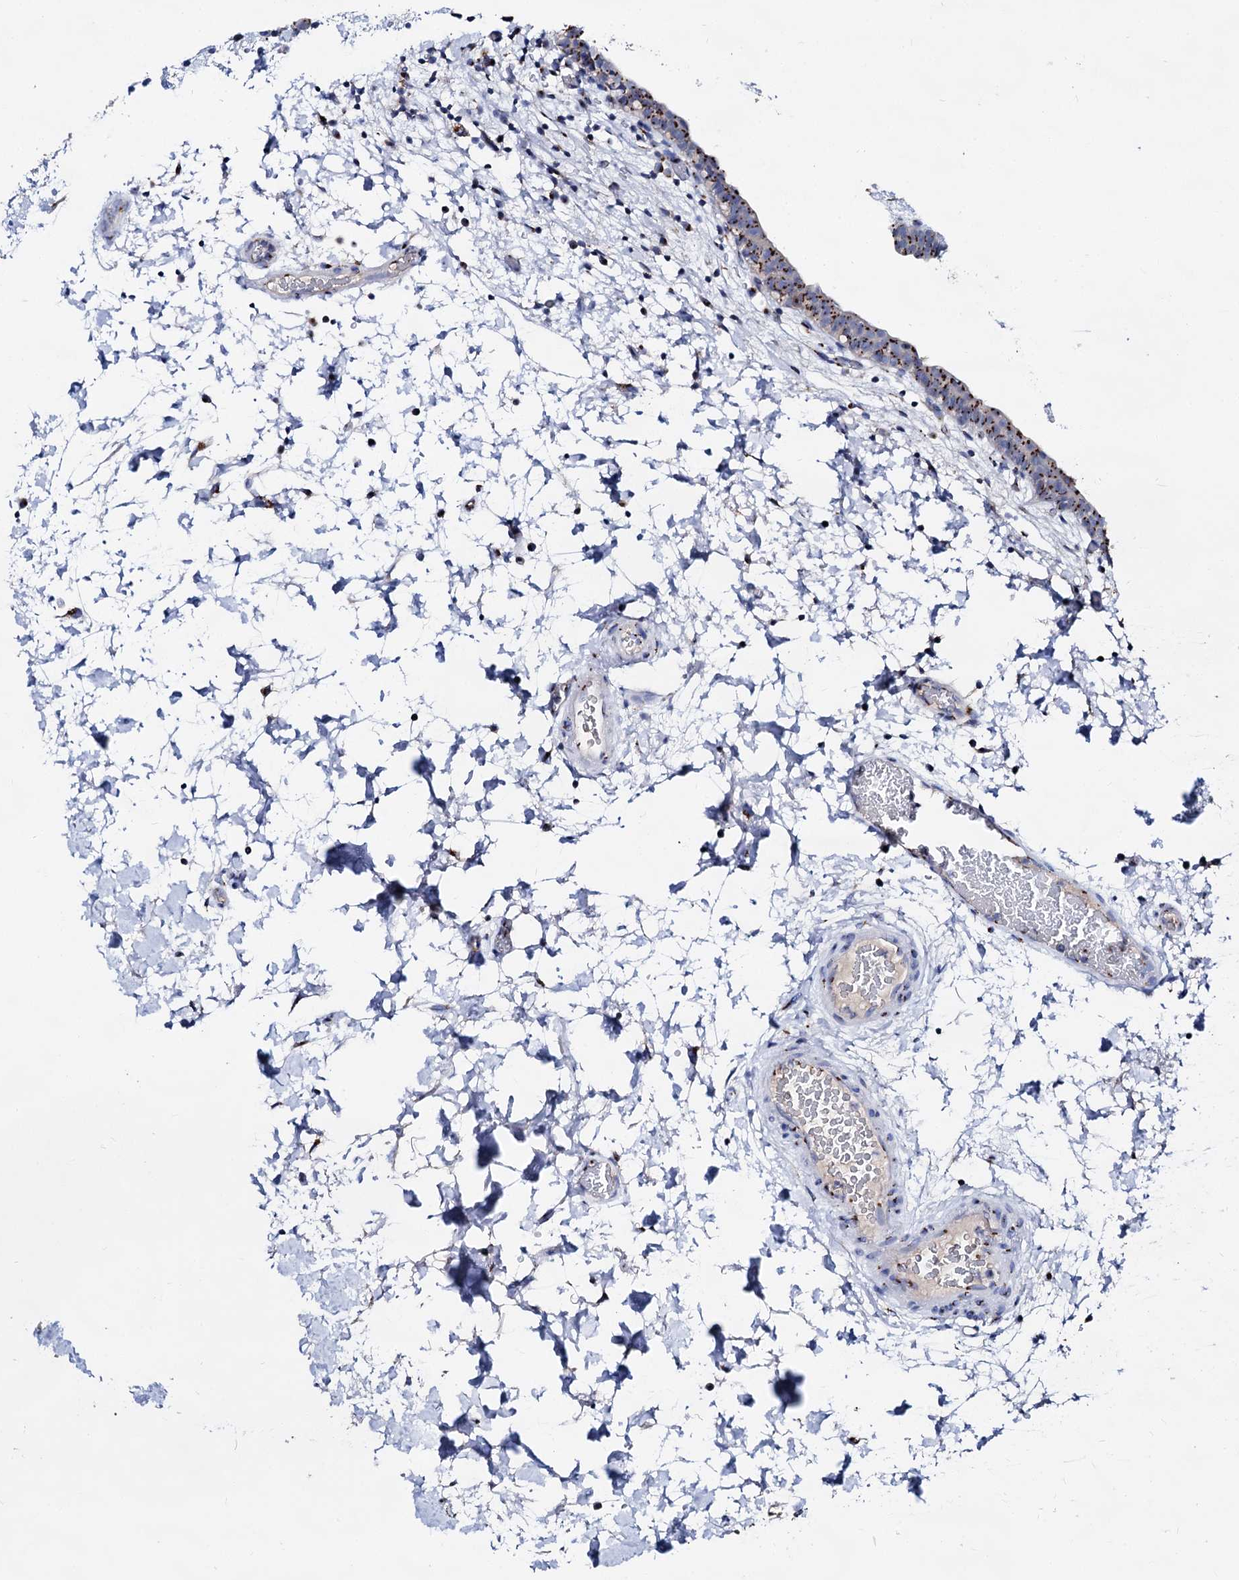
{"staining": {"intensity": "strong", "quantity": ">75%", "location": "cytoplasmic/membranous"}, "tissue": "urinary bladder", "cell_type": "Urothelial cells", "image_type": "normal", "snomed": [{"axis": "morphology", "description": "Normal tissue, NOS"}, {"axis": "topography", "description": "Urinary bladder"}], "caption": "Protein analysis of unremarkable urinary bladder displays strong cytoplasmic/membranous staining in approximately >75% of urothelial cells. The staining was performed using DAB to visualize the protein expression in brown, while the nuclei were stained in blue with hematoxylin (Magnification: 20x).", "gene": "TM9SF3", "patient": {"sex": "male", "age": 83}}